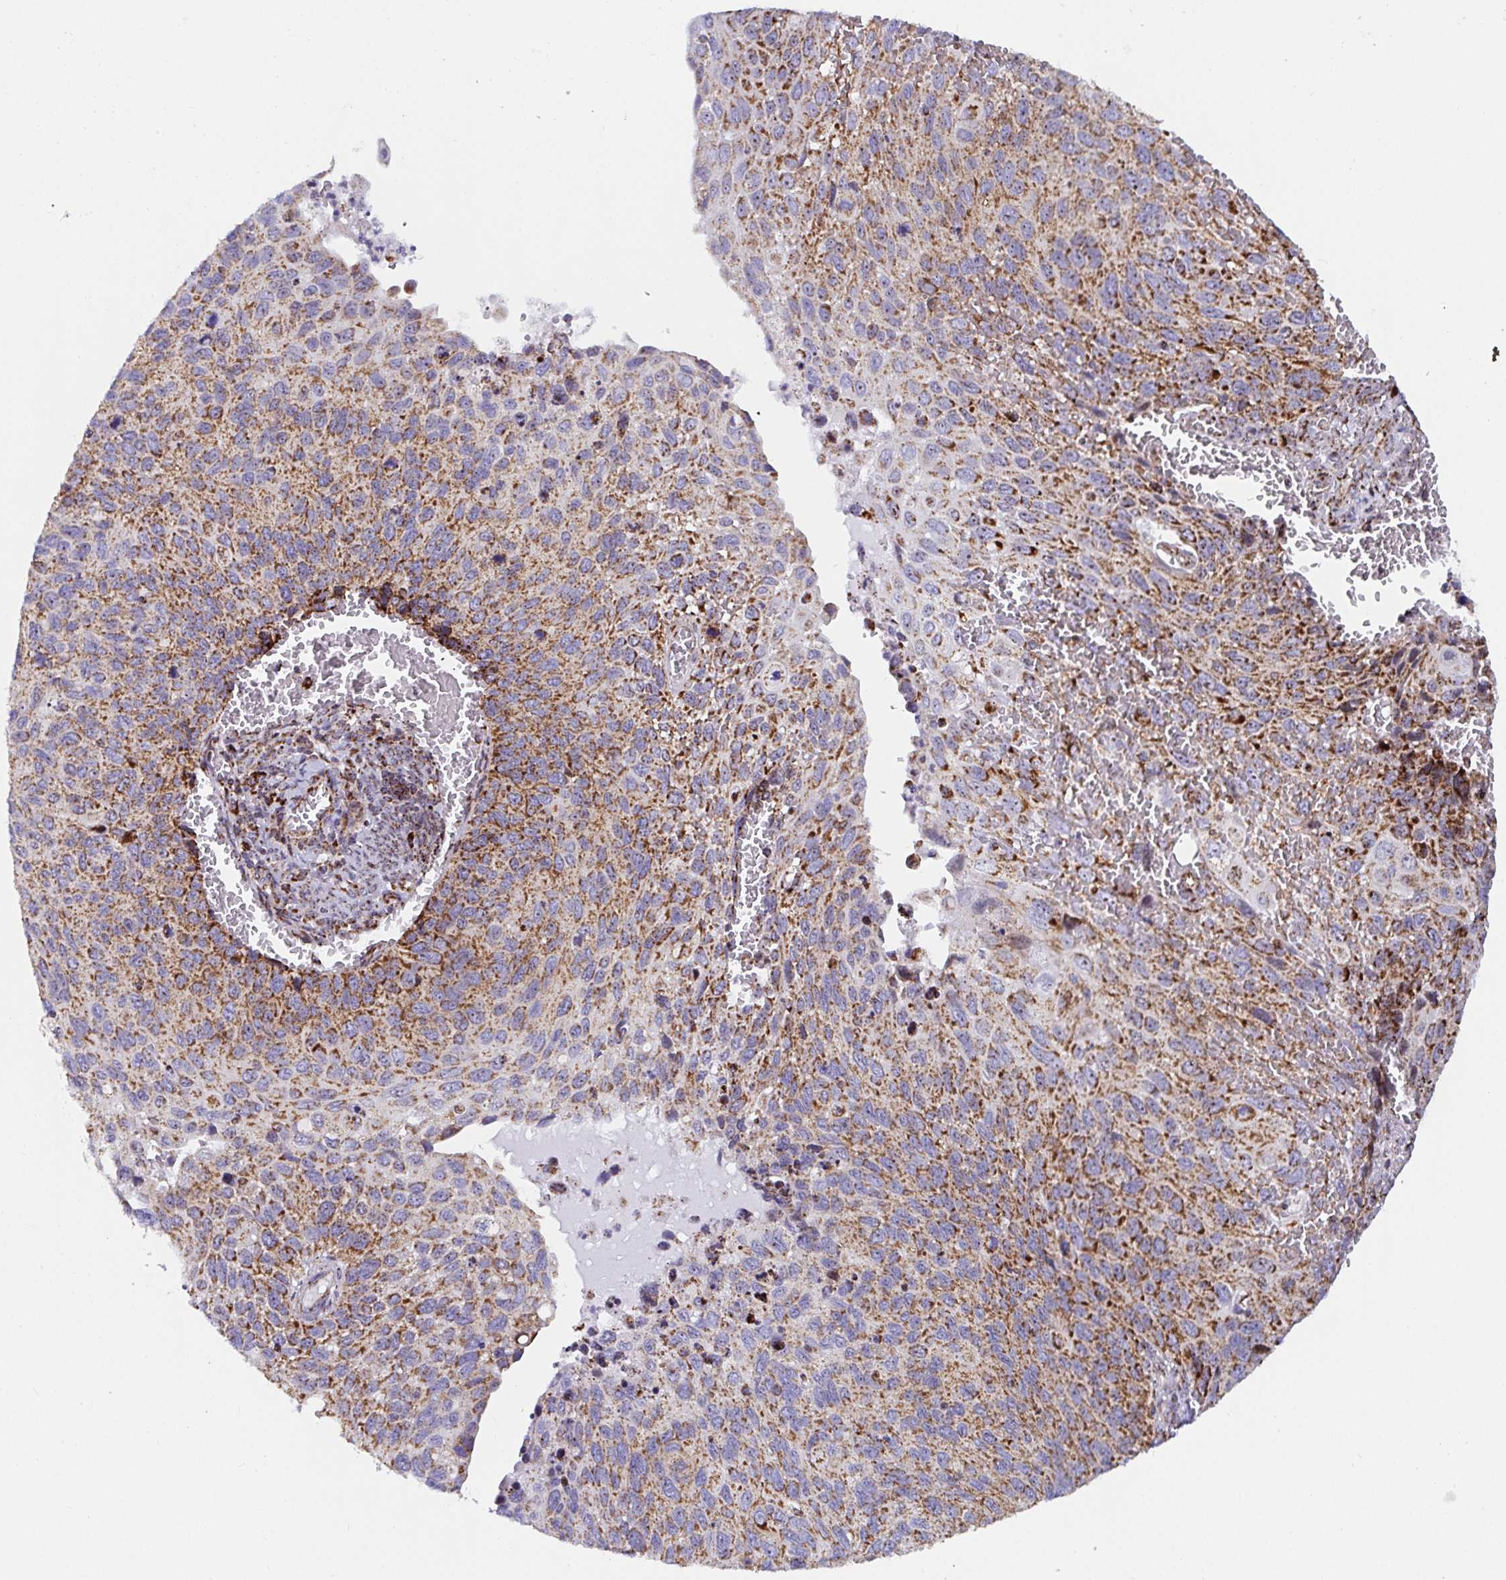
{"staining": {"intensity": "moderate", "quantity": ">75%", "location": "cytoplasmic/membranous"}, "tissue": "cervical cancer", "cell_type": "Tumor cells", "image_type": "cancer", "snomed": [{"axis": "morphology", "description": "Squamous cell carcinoma, NOS"}, {"axis": "topography", "description": "Cervix"}], "caption": "Immunohistochemical staining of cervical cancer (squamous cell carcinoma) shows medium levels of moderate cytoplasmic/membranous expression in approximately >75% of tumor cells.", "gene": "ATP5MJ", "patient": {"sex": "female", "age": 70}}